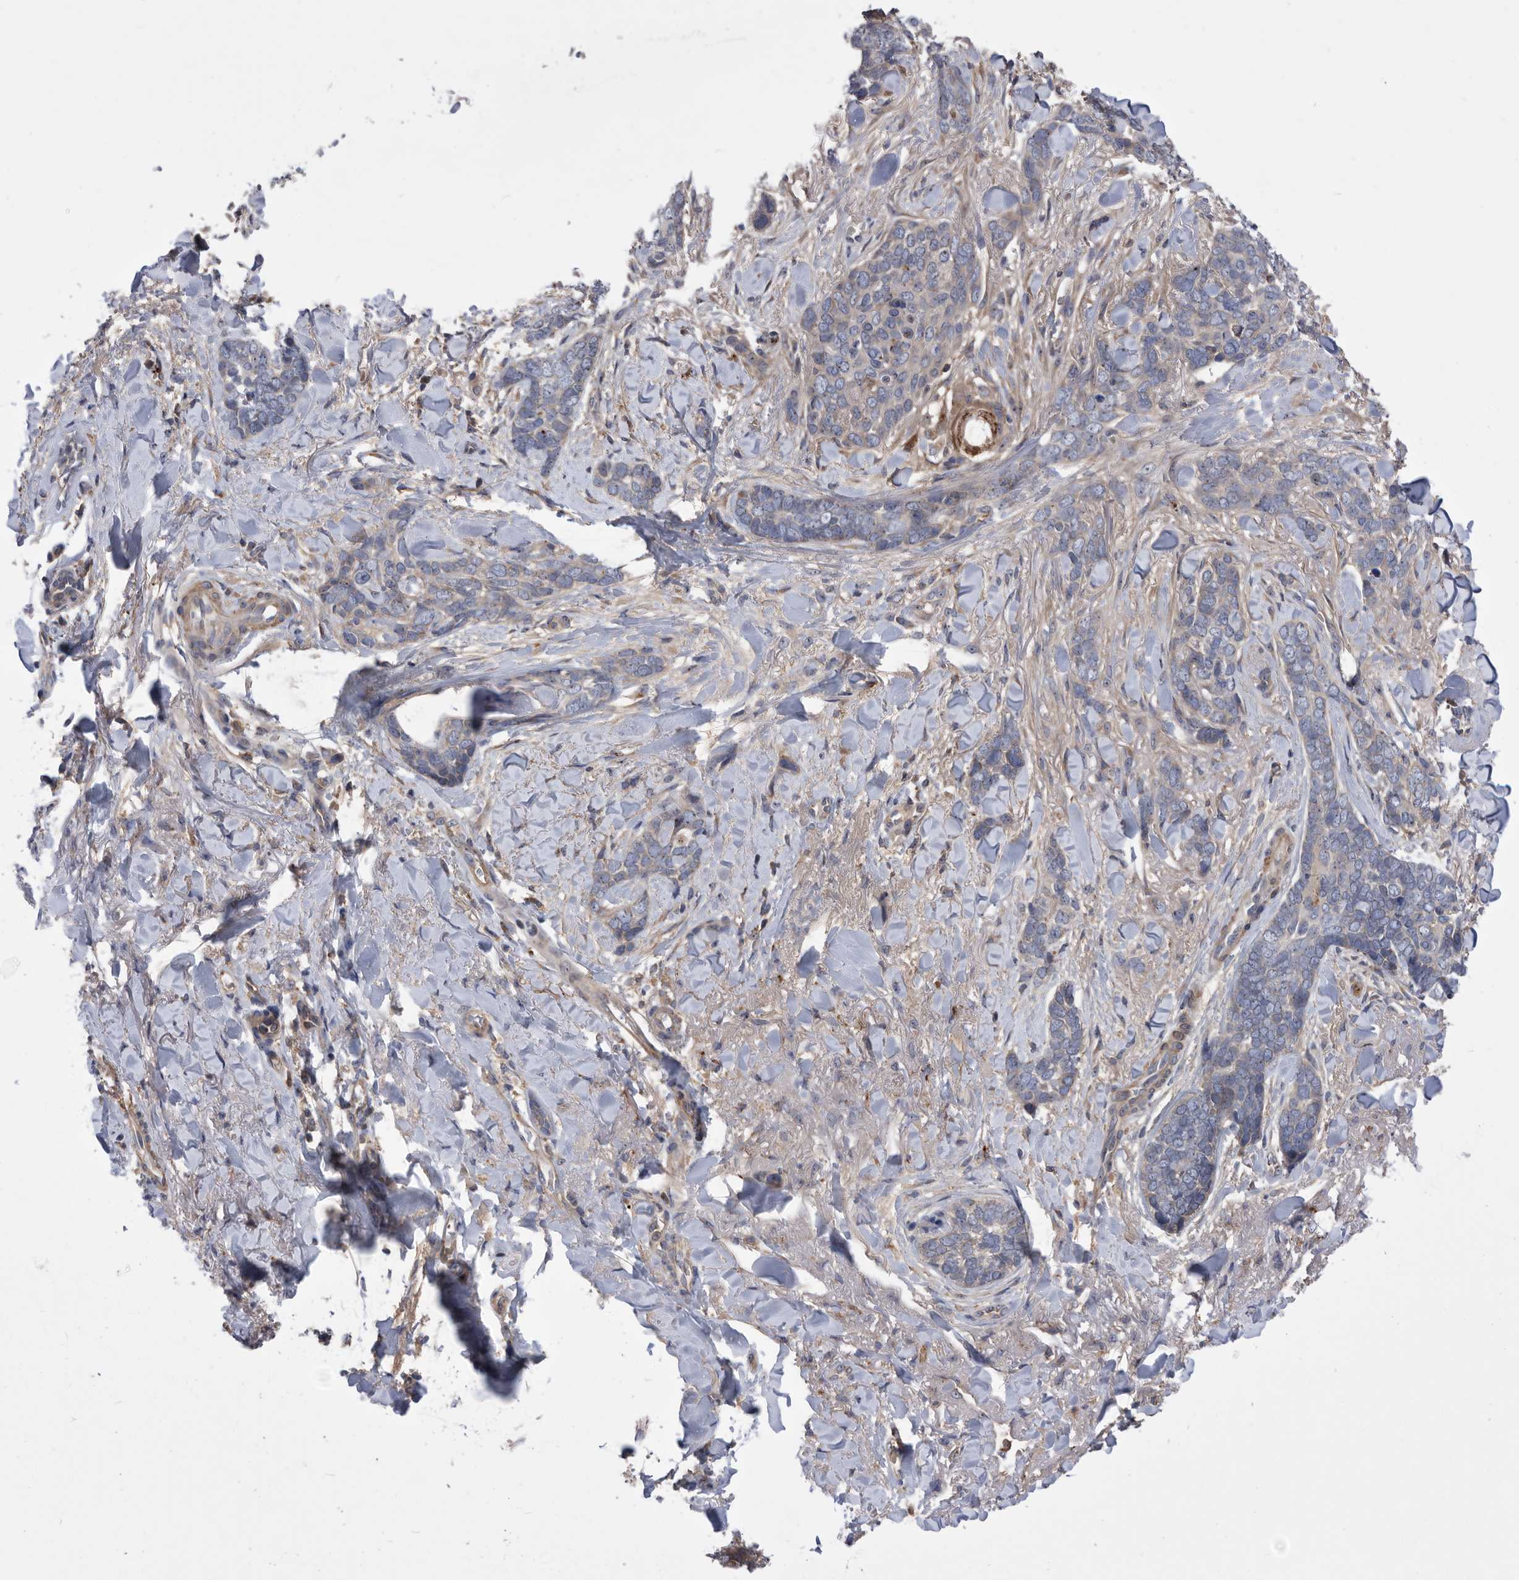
{"staining": {"intensity": "negative", "quantity": "none", "location": "none"}, "tissue": "skin cancer", "cell_type": "Tumor cells", "image_type": "cancer", "snomed": [{"axis": "morphology", "description": "Basal cell carcinoma"}, {"axis": "topography", "description": "Skin"}], "caption": "Skin cancer (basal cell carcinoma) stained for a protein using immunohistochemistry demonstrates no staining tumor cells.", "gene": "BAIAP3", "patient": {"sex": "female", "age": 82}}